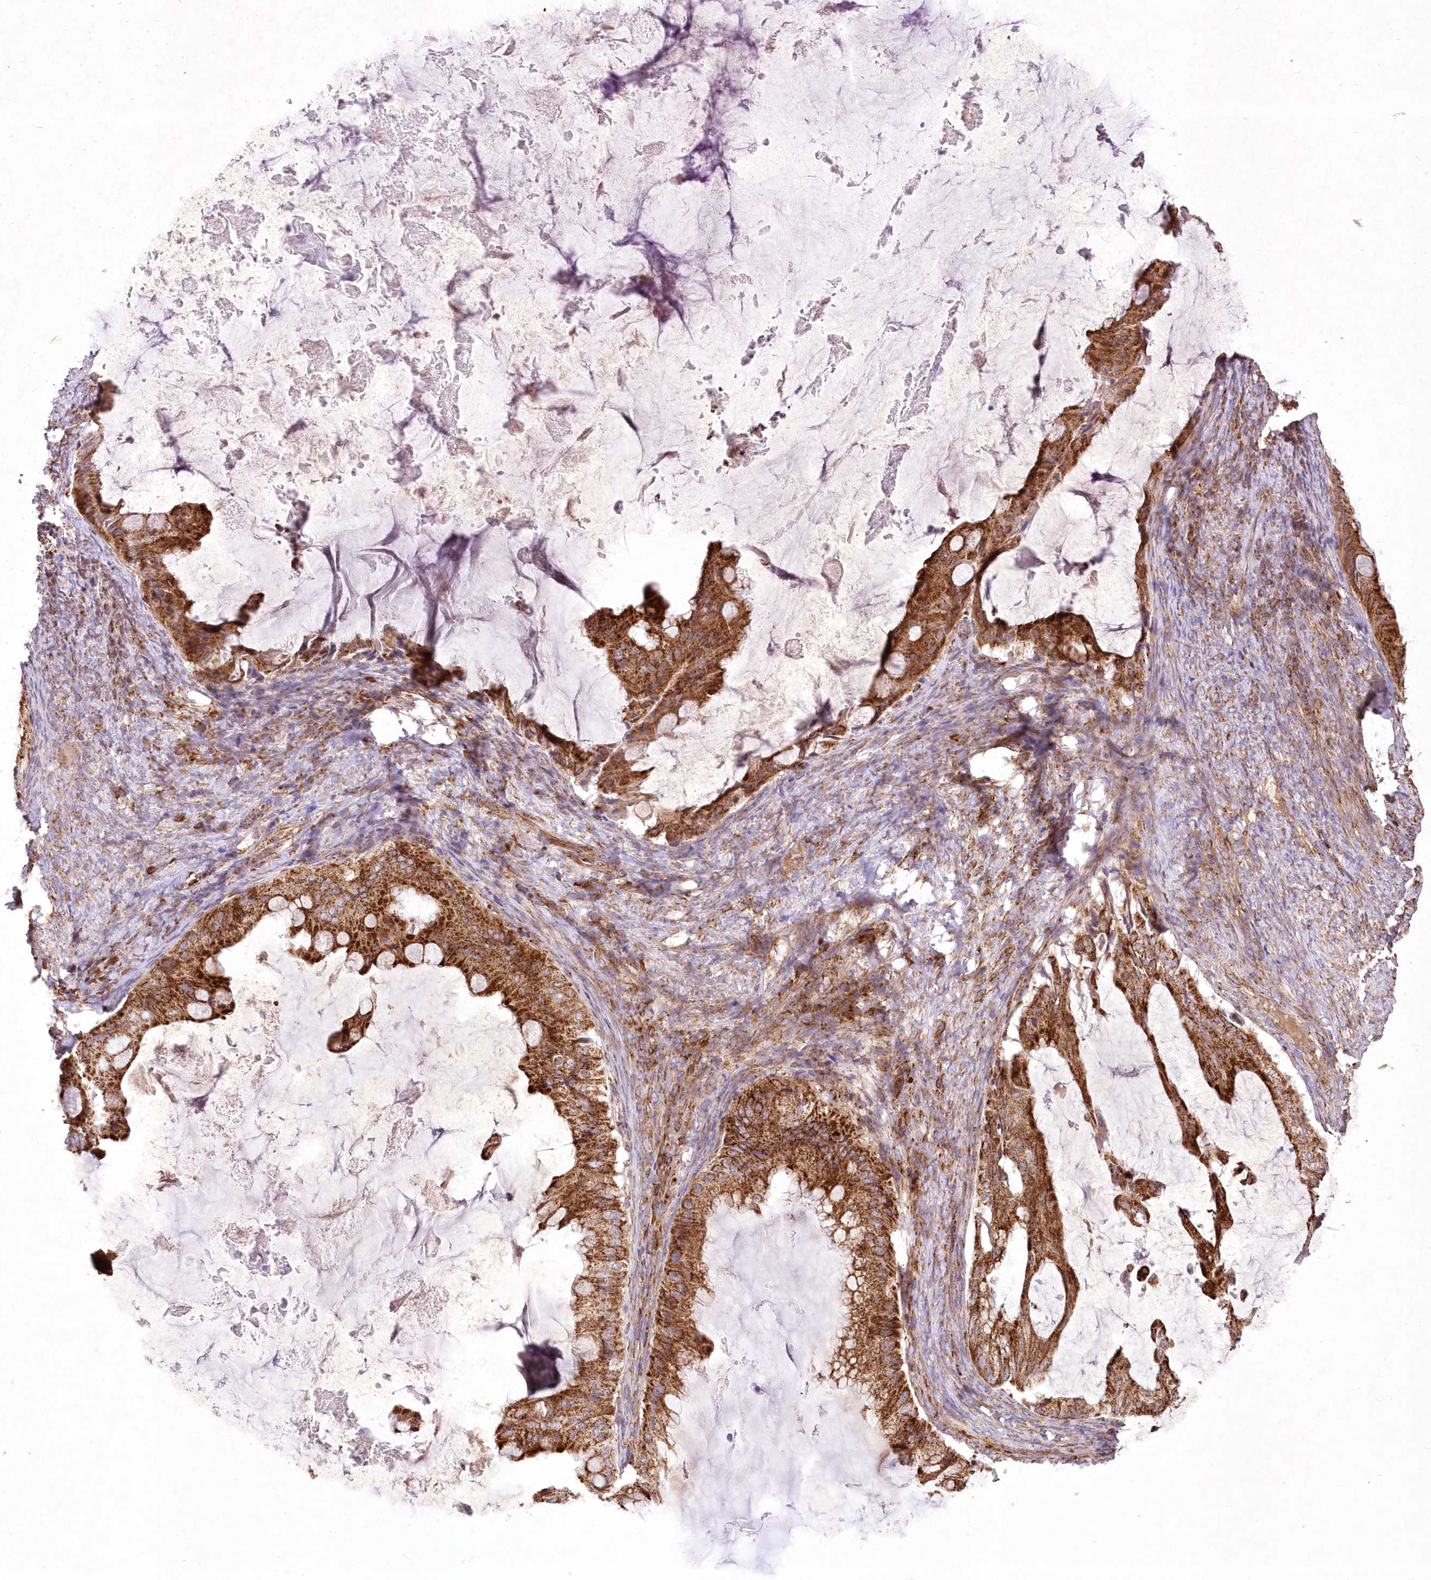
{"staining": {"intensity": "strong", "quantity": ">75%", "location": "cytoplasmic/membranous"}, "tissue": "ovarian cancer", "cell_type": "Tumor cells", "image_type": "cancer", "snomed": [{"axis": "morphology", "description": "Cystadenocarcinoma, mucinous, NOS"}, {"axis": "topography", "description": "Ovary"}], "caption": "Ovarian cancer (mucinous cystadenocarcinoma) stained for a protein (brown) exhibits strong cytoplasmic/membranous positive staining in about >75% of tumor cells.", "gene": "ASNSD1", "patient": {"sex": "female", "age": 61}}